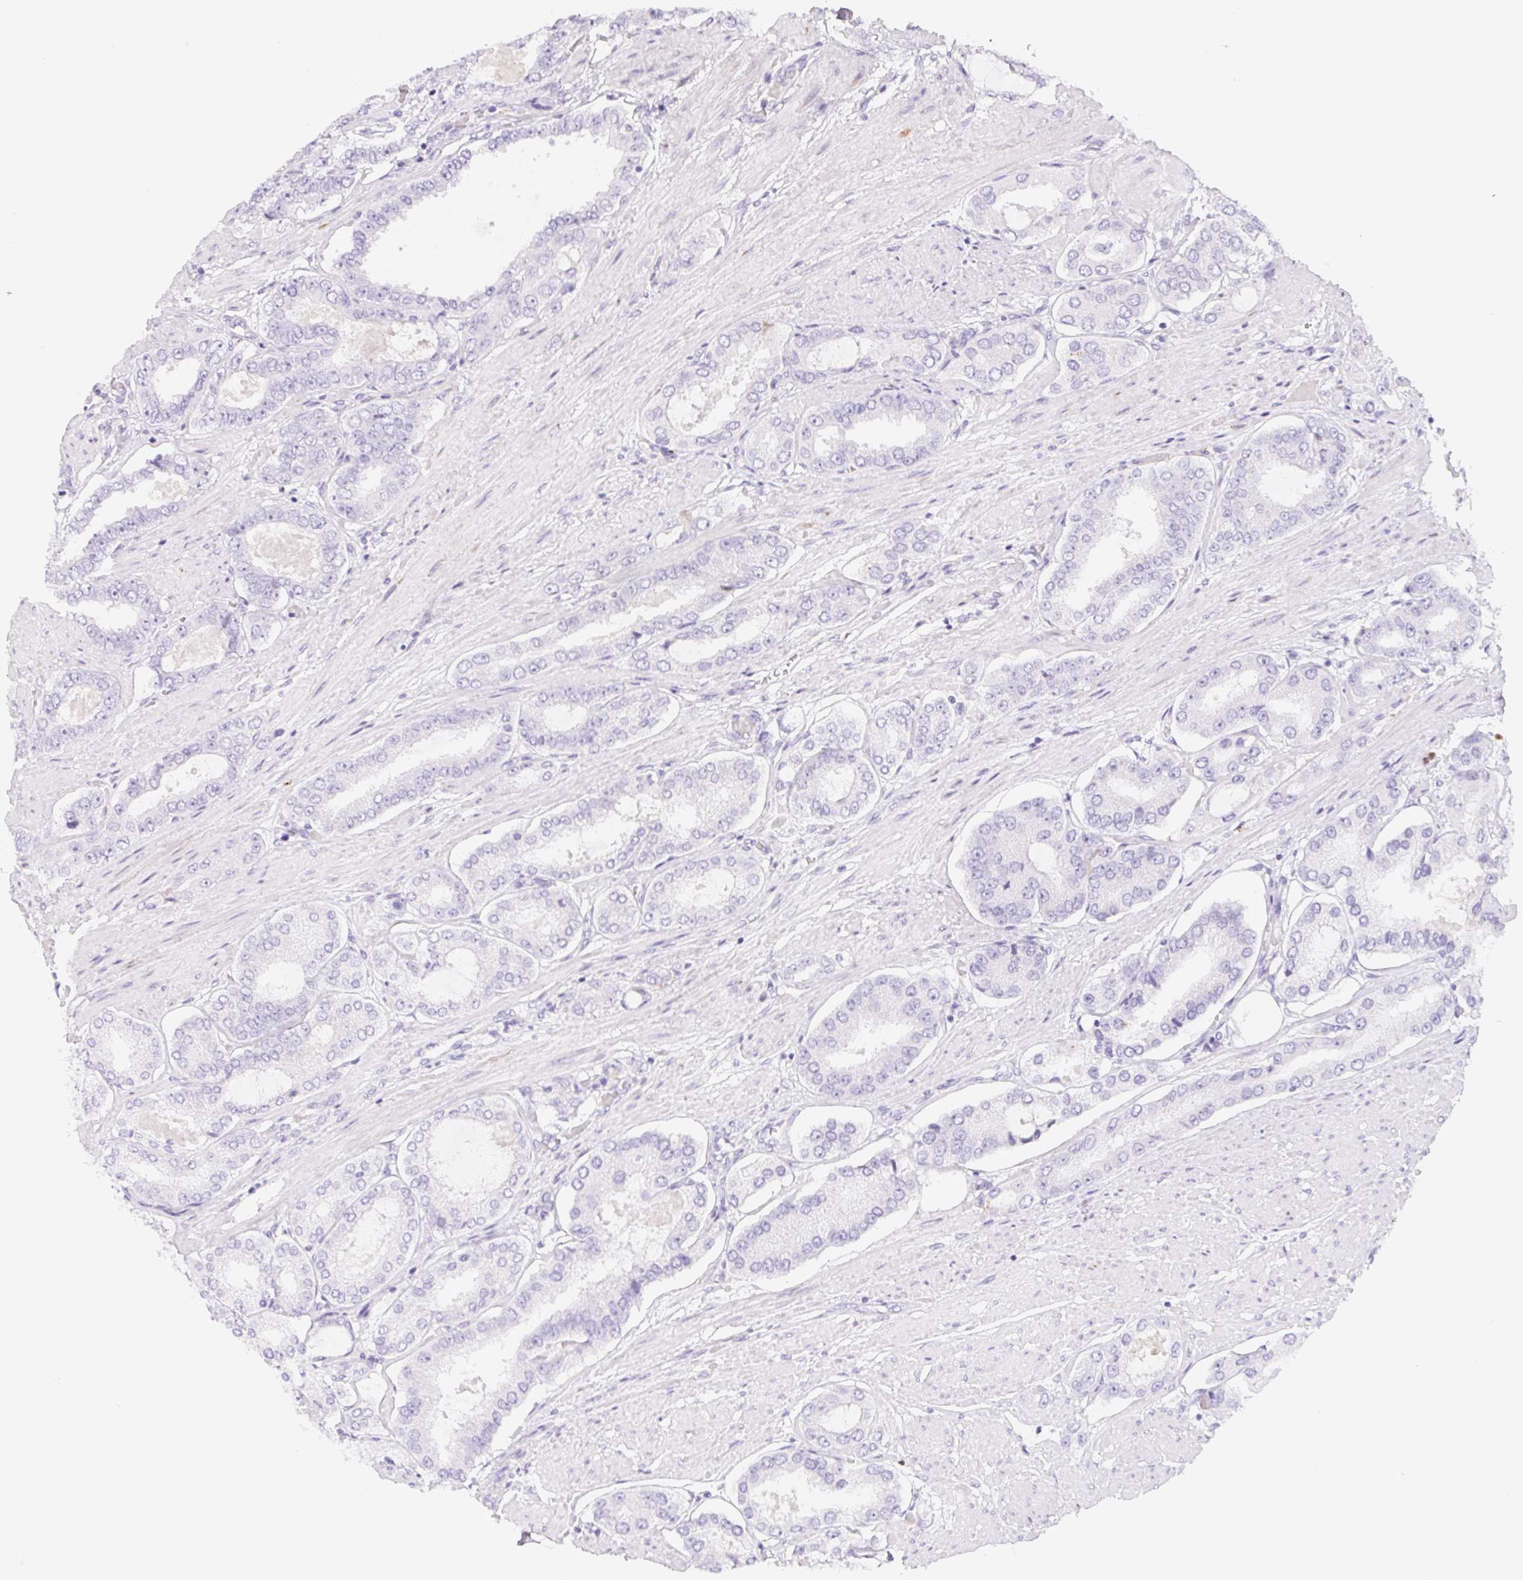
{"staining": {"intensity": "negative", "quantity": "none", "location": "none"}, "tissue": "prostate cancer", "cell_type": "Tumor cells", "image_type": "cancer", "snomed": [{"axis": "morphology", "description": "Adenocarcinoma, High grade"}, {"axis": "topography", "description": "Prostate"}], "caption": "This image is of prostate cancer (adenocarcinoma (high-grade)) stained with IHC to label a protein in brown with the nuclei are counter-stained blue. There is no staining in tumor cells.", "gene": "ITIH2", "patient": {"sex": "male", "age": 63}}